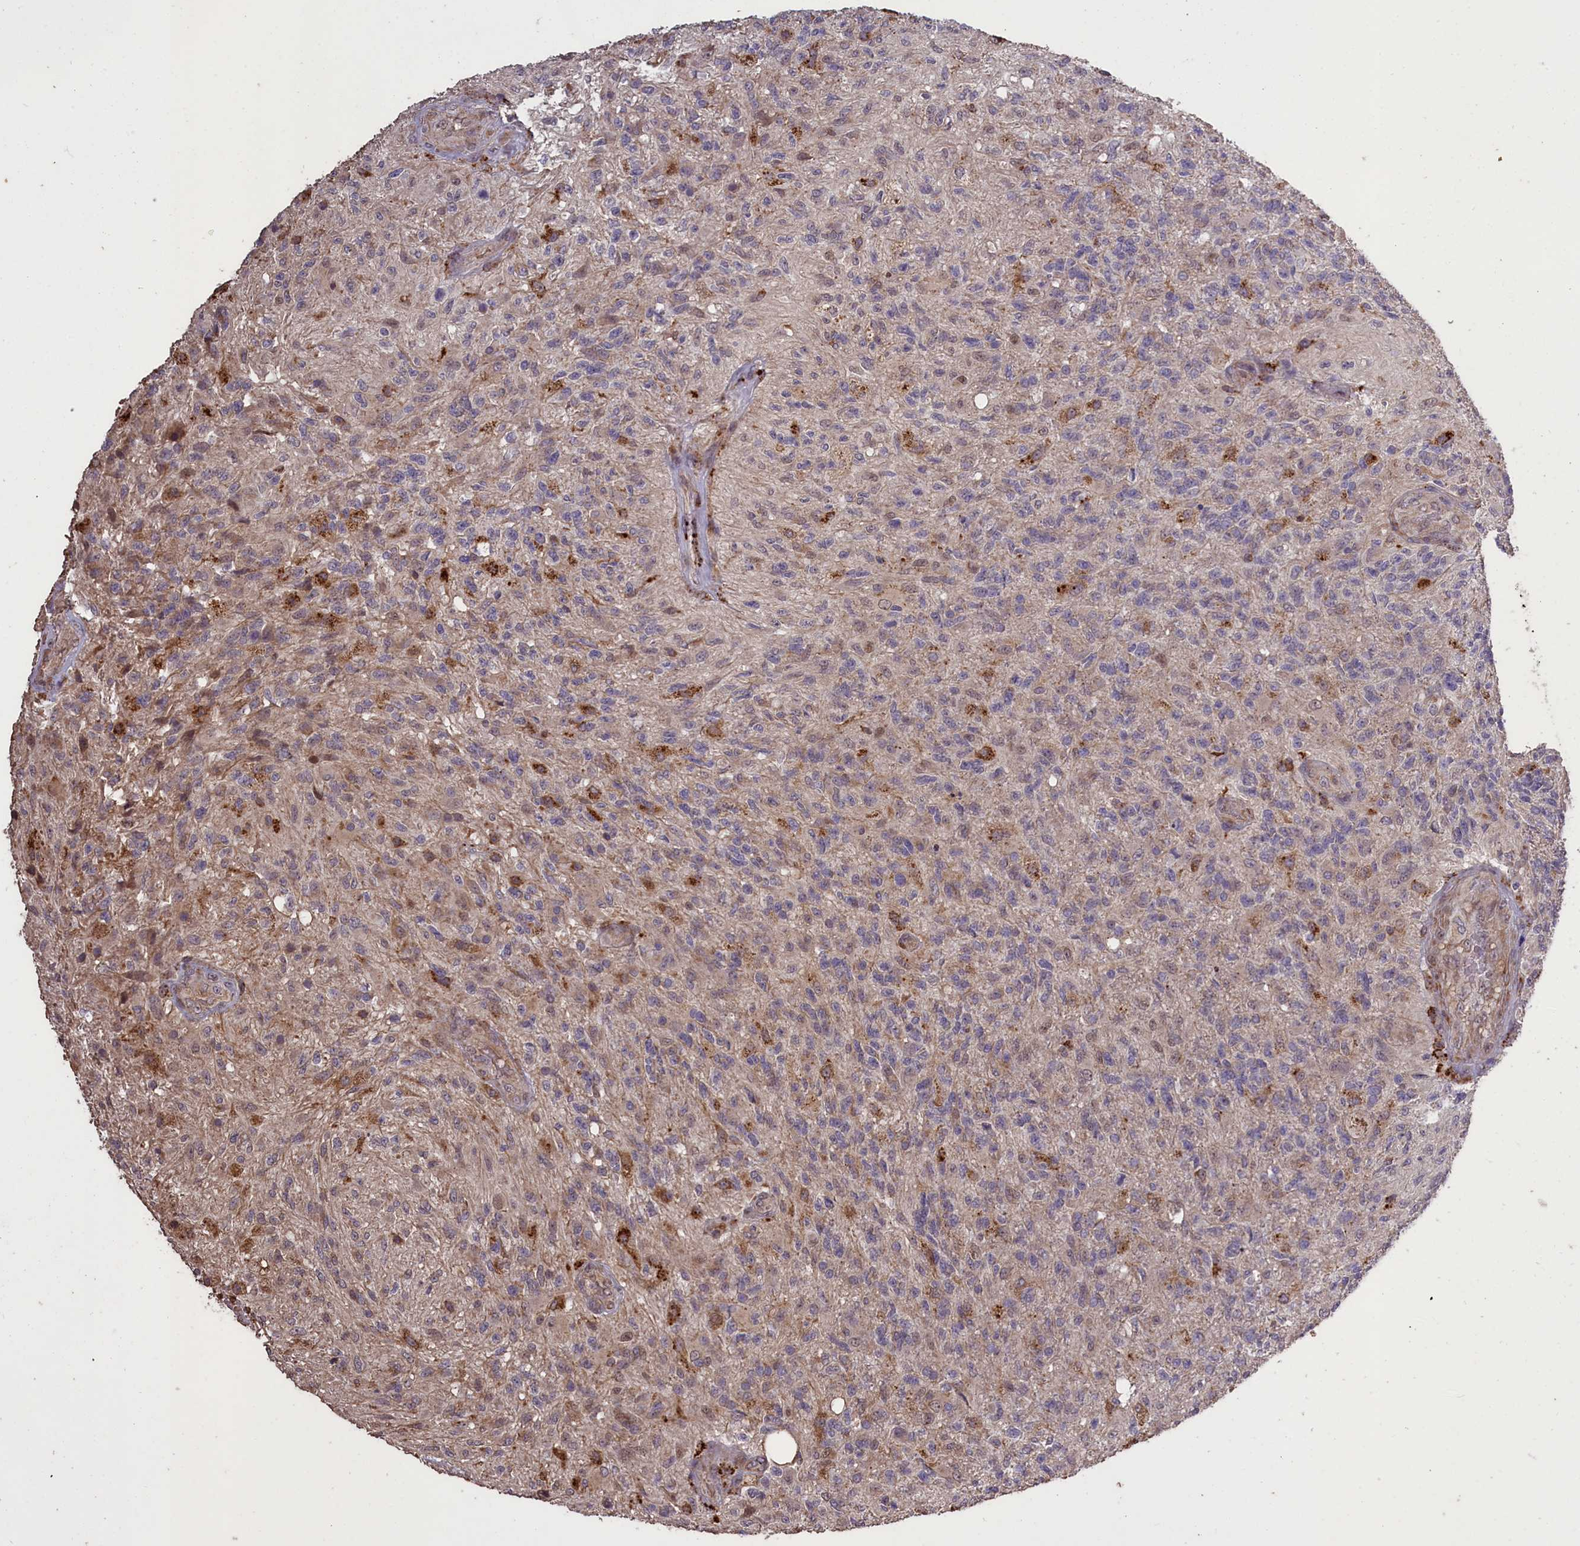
{"staining": {"intensity": "negative", "quantity": "none", "location": "none"}, "tissue": "glioma", "cell_type": "Tumor cells", "image_type": "cancer", "snomed": [{"axis": "morphology", "description": "Glioma, malignant, High grade"}, {"axis": "topography", "description": "Brain"}], "caption": "Malignant glioma (high-grade) was stained to show a protein in brown. There is no significant positivity in tumor cells.", "gene": "CLRN2", "patient": {"sex": "male", "age": 56}}